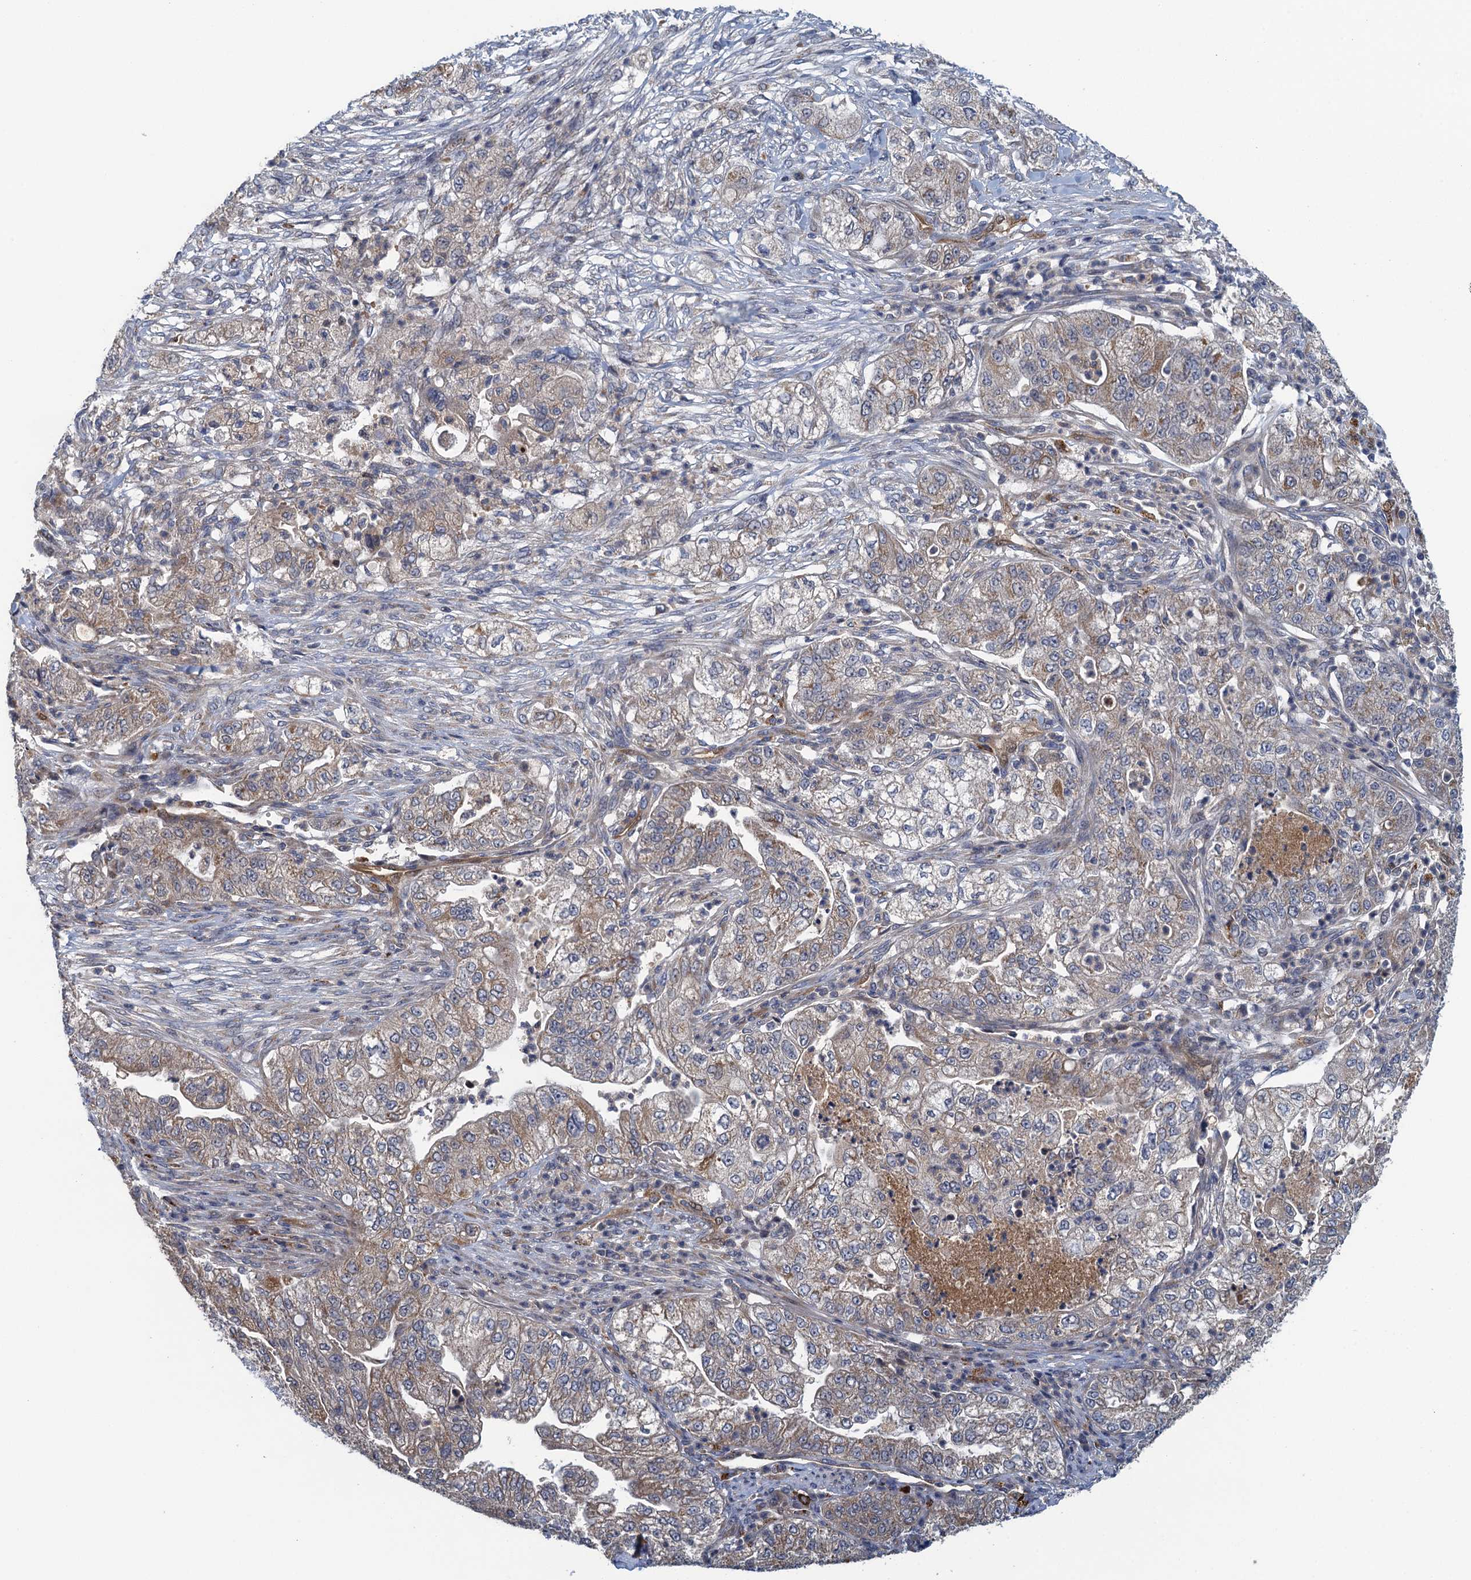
{"staining": {"intensity": "moderate", "quantity": "25%-75%", "location": "cytoplasmic/membranous"}, "tissue": "pancreatic cancer", "cell_type": "Tumor cells", "image_type": "cancer", "snomed": [{"axis": "morphology", "description": "Adenocarcinoma, NOS"}, {"axis": "topography", "description": "Pancreas"}], "caption": "IHC (DAB) staining of human pancreatic cancer (adenocarcinoma) exhibits moderate cytoplasmic/membranous protein staining in approximately 25%-75% of tumor cells.", "gene": "KBTBD8", "patient": {"sex": "female", "age": 78}}